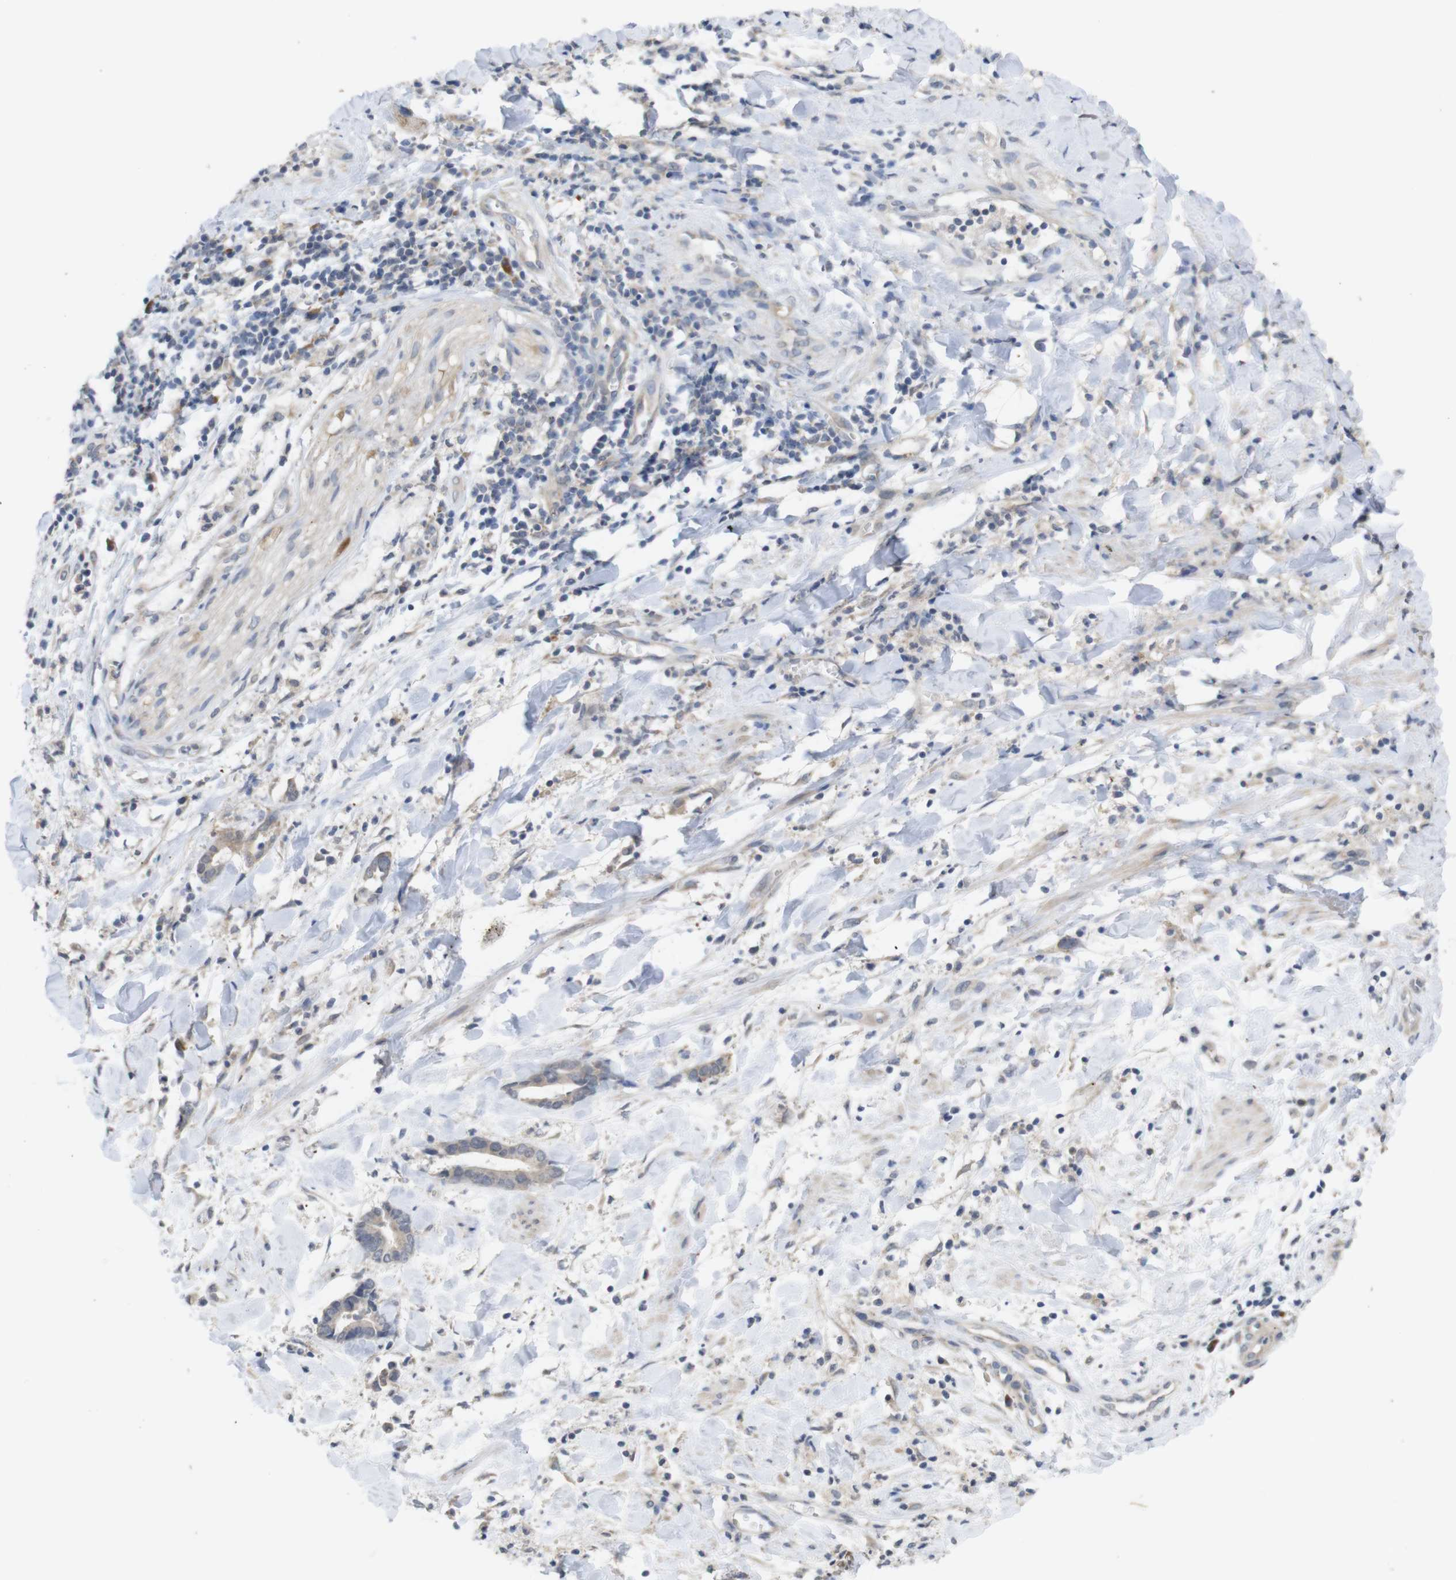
{"staining": {"intensity": "weak", "quantity": "25%-75%", "location": "cytoplasmic/membranous"}, "tissue": "cervical cancer", "cell_type": "Tumor cells", "image_type": "cancer", "snomed": [{"axis": "morphology", "description": "Adenocarcinoma, NOS"}, {"axis": "topography", "description": "Cervix"}], "caption": "The histopathology image displays staining of cervical adenocarcinoma, revealing weak cytoplasmic/membranous protein expression (brown color) within tumor cells. Using DAB (brown) and hematoxylin (blue) stains, captured at high magnification using brightfield microscopy.", "gene": "BCAR3", "patient": {"sex": "female", "age": 44}}